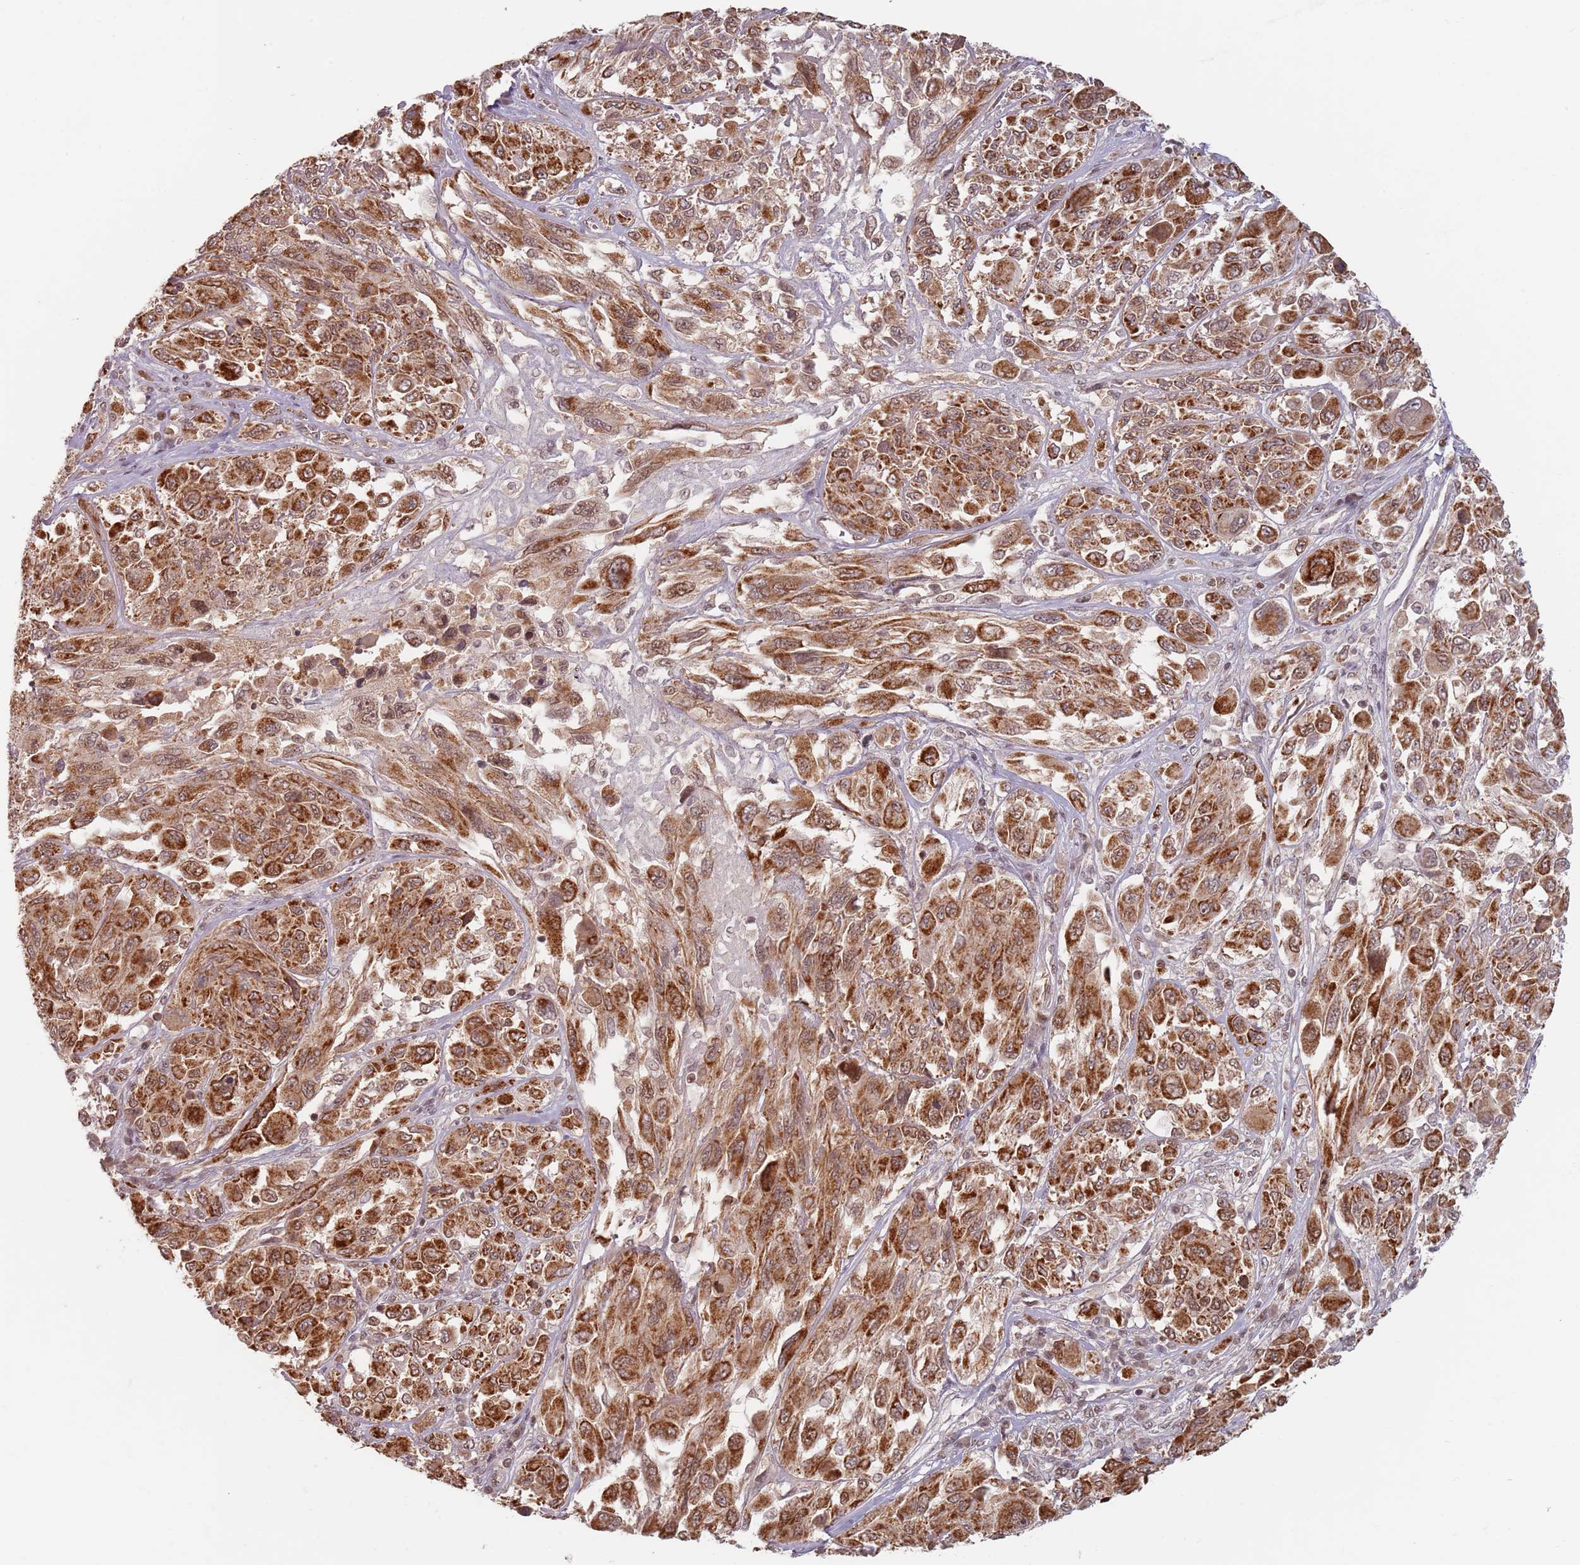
{"staining": {"intensity": "moderate", "quantity": ">75%", "location": "cytoplasmic/membranous,nuclear"}, "tissue": "melanoma", "cell_type": "Tumor cells", "image_type": "cancer", "snomed": [{"axis": "morphology", "description": "Malignant melanoma, NOS"}, {"axis": "topography", "description": "Skin"}], "caption": "DAB (3,3'-diaminobenzidine) immunohistochemical staining of melanoma reveals moderate cytoplasmic/membranous and nuclear protein positivity in approximately >75% of tumor cells. The staining was performed using DAB (3,3'-diaminobenzidine) to visualize the protein expression in brown, while the nuclei were stained in blue with hematoxylin (Magnification: 20x).", "gene": "NUP50", "patient": {"sex": "female", "age": 91}}